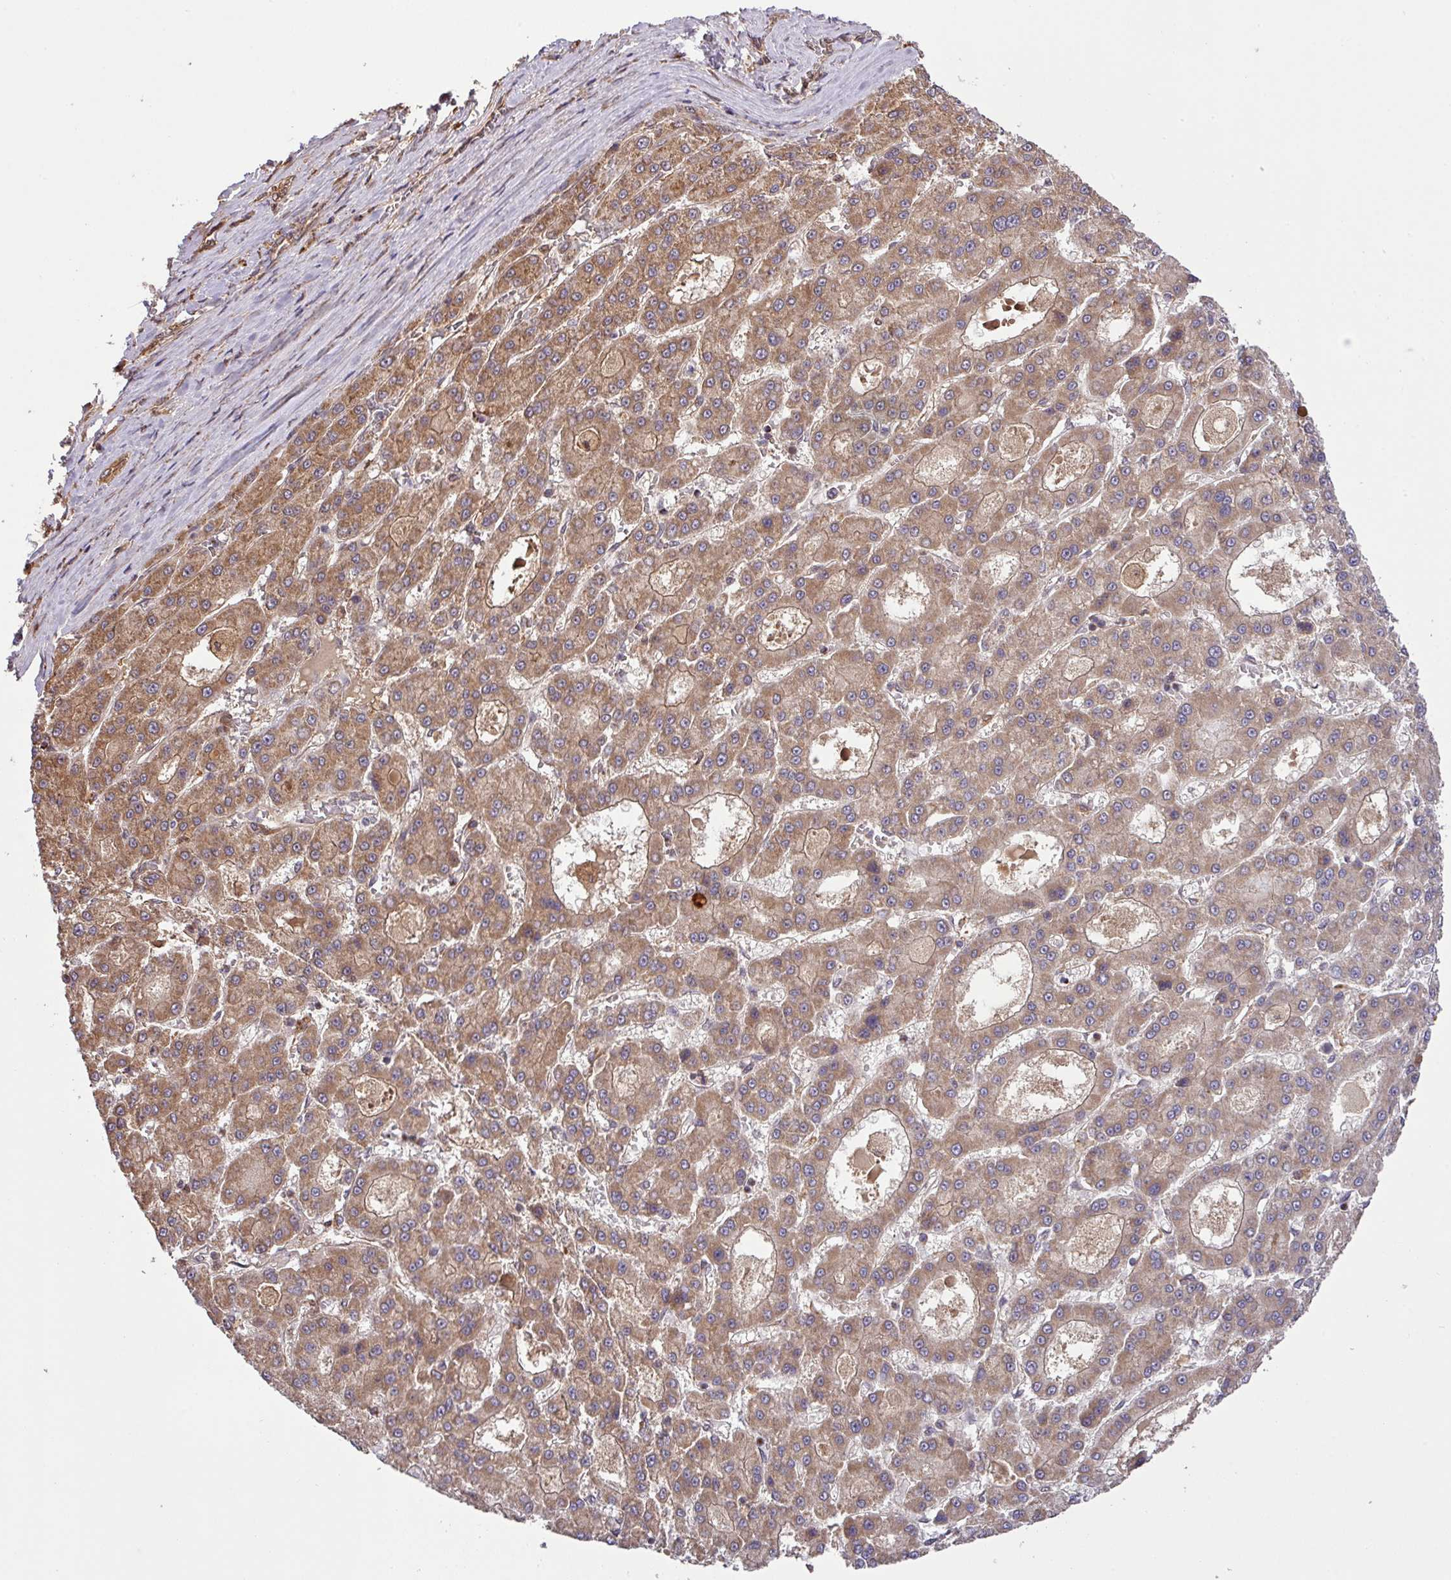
{"staining": {"intensity": "moderate", "quantity": ">75%", "location": "cytoplasmic/membranous"}, "tissue": "liver cancer", "cell_type": "Tumor cells", "image_type": "cancer", "snomed": [{"axis": "morphology", "description": "Carcinoma, Hepatocellular, NOS"}, {"axis": "topography", "description": "Liver"}], "caption": "Moderate cytoplasmic/membranous expression is identified in approximately >75% of tumor cells in liver hepatocellular carcinoma.", "gene": "ARPIN", "patient": {"sex": "male", "age": 70}}